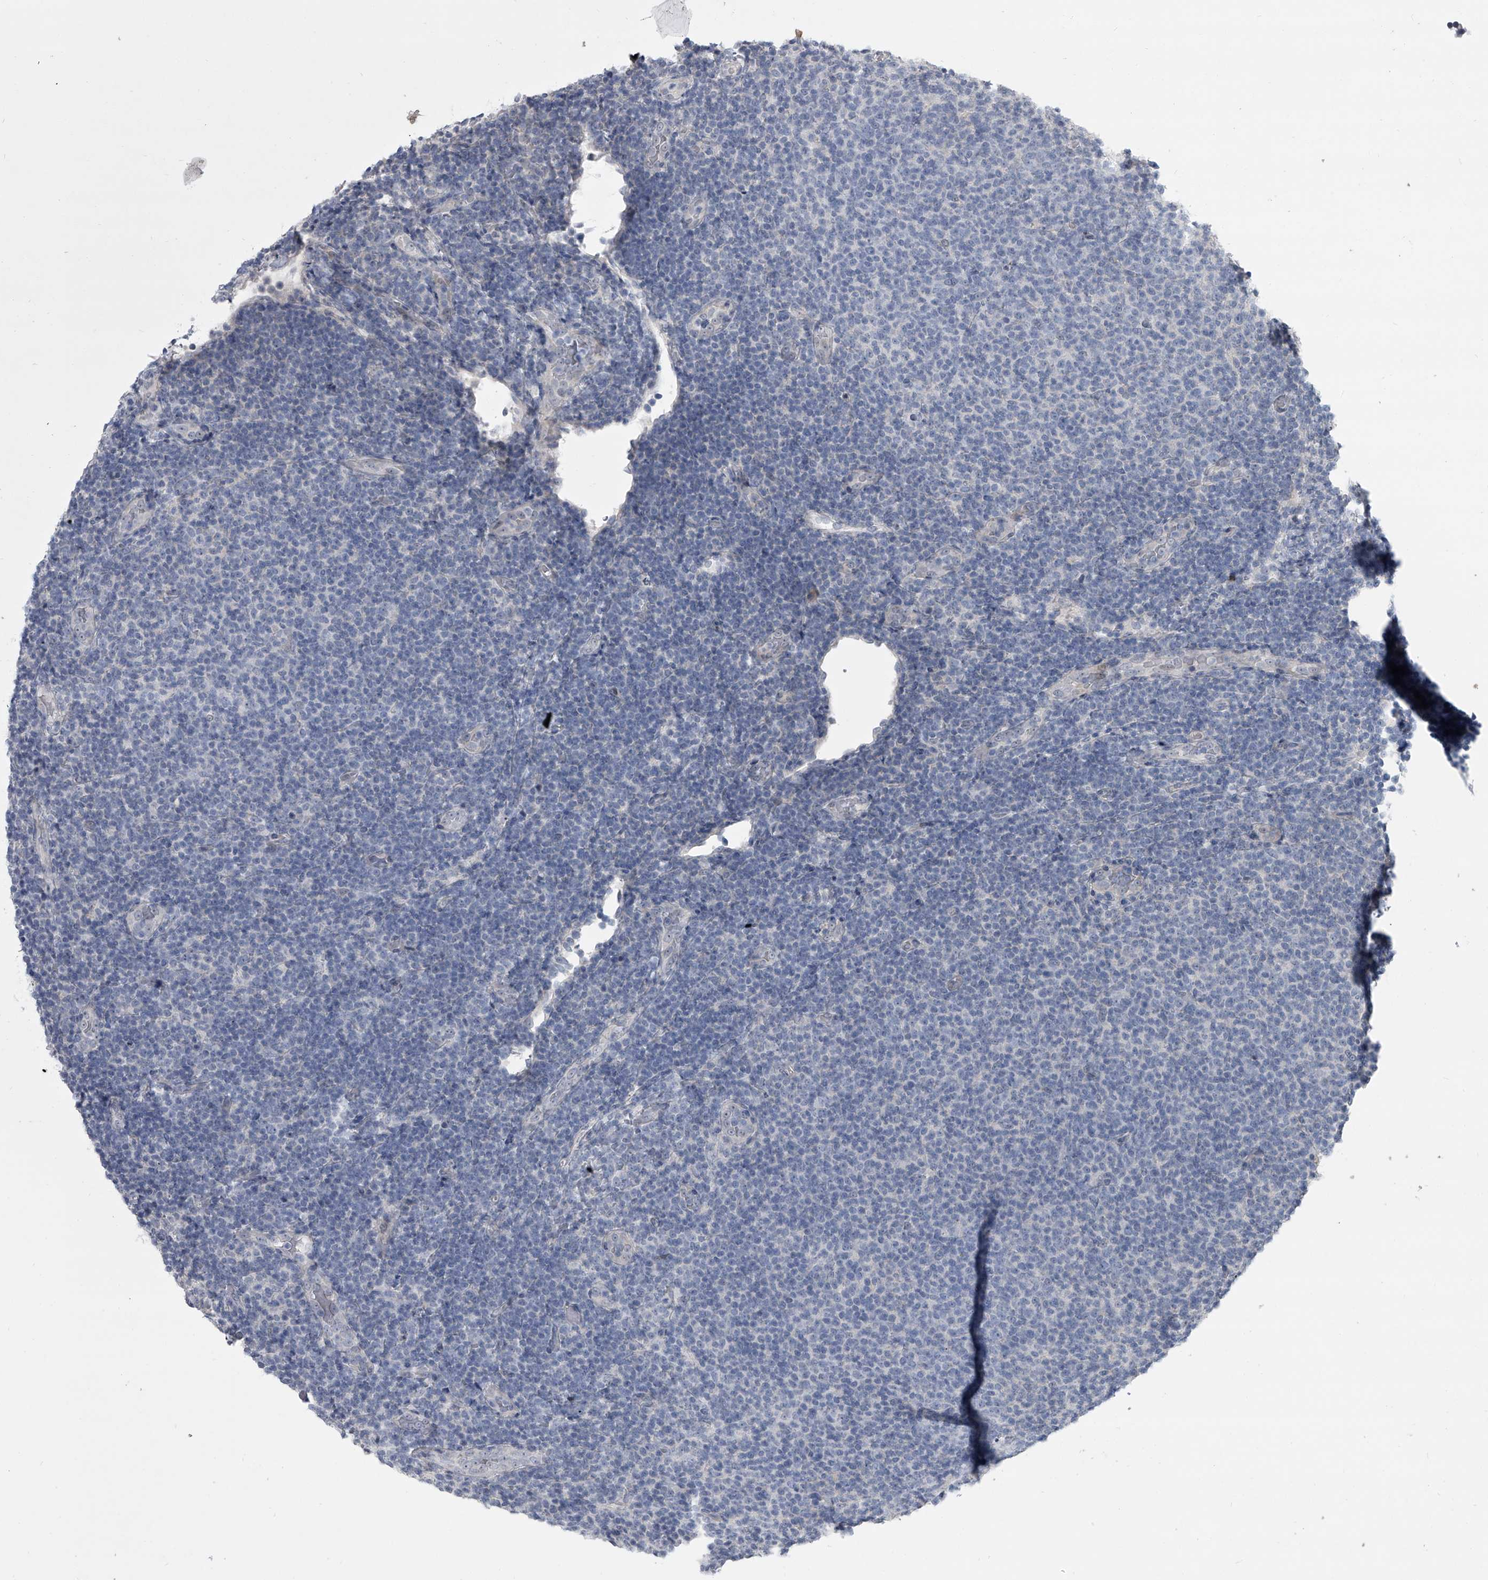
{"staining": {"intensity": "negative", "quantity": "none", "location": "none"}, "tissue": "lymphoma", "cell_type": "Tumor cells", "image_type": "cancer", "snomed": [{"axis": "morphology", "description": "Malignant lymphoma, non-Hodgkin's type, Low grade"}, {"axis": "topography", "description": "Lymph node"}], "caption": "Micrograph shows no significant protein positivity in tumor cells of low-grade malignant lymphoma, non-Hodgkin's type.", "gene": "HEATR6", "patient": {"sex": "male", "age": 66}}